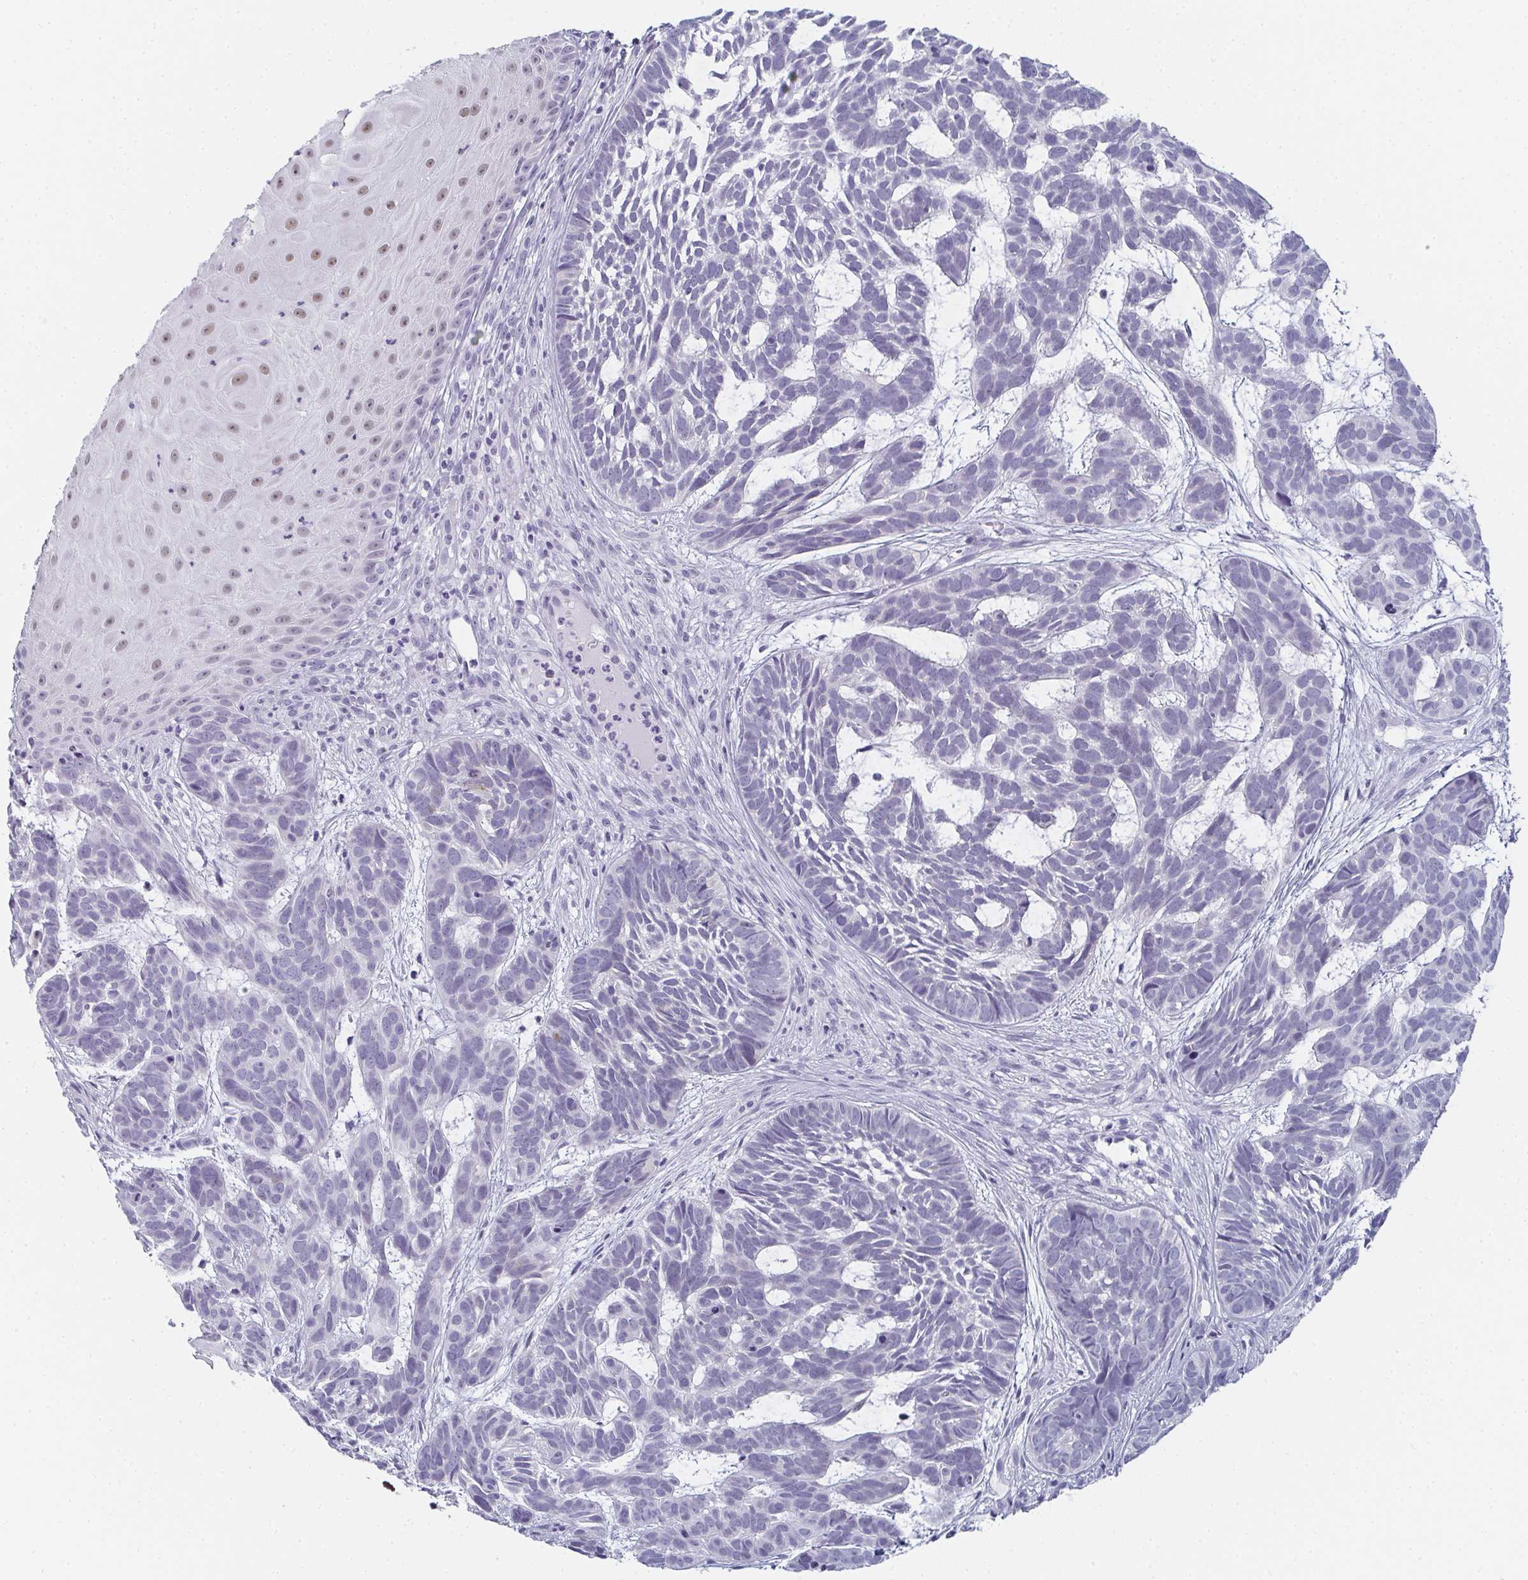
{"staining": {"intensity": "negative", "quantity": "none", "location": "none"}, "tissue": "skin cancer", "cell_type": "Tumor cells", "image_type": "cancer", "snomed": [{"axis": "morphology", "description": "Basal cell carcinoma"}, {"axis": "topography", "description": "Skin"}], "caption": "Immunohistochemistry histopathology image of neoplastic tissue: human skin cancer (basal cell carcinoma) stained with DAB displays no significant protein positivity in tumor cells.", "gene": "PYCR3", "patient": {"sex": "male", "age": 78}}